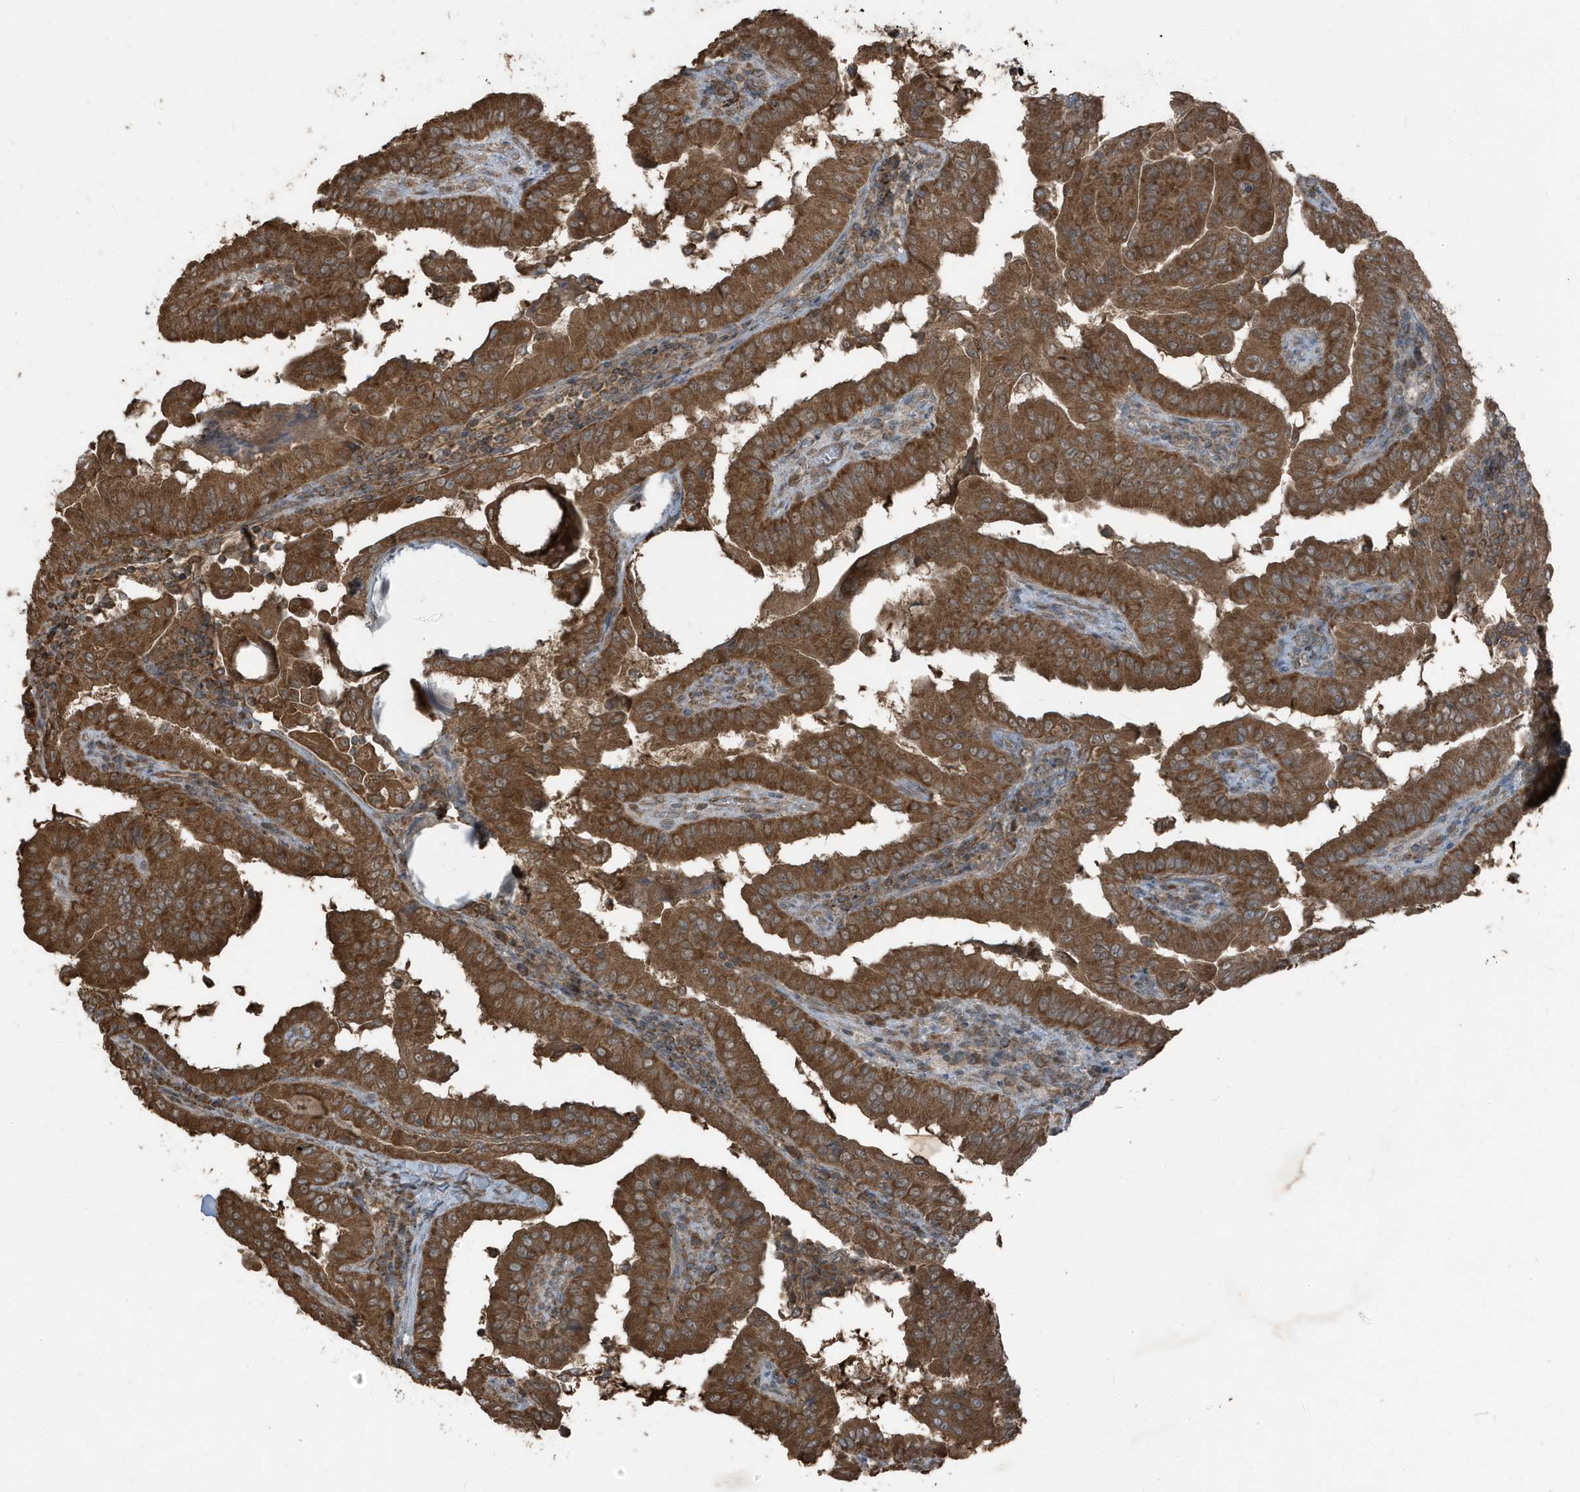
{"staining": {"intensity": "strong", "quantity": ">75%", "location": "cytoplasmic/membranous"}, "tissue": "thyroid cancer", "cell_type": "Tumor cells", "image_type": "cancer", "snomed": [{"axis": "morphology", "description": "Papillary adenocarcinoma, NOS"}, {"axis": "topography", "description": "Thyroid gland"}], "caption": "IHC photomicrograph of neoplastic tissue: papillary adenocarcinoma (thyroid) stained using IHC exhibits high levels of strong protein expression localized specifically in the cytoplasmic/membranous of tumor cells, appearing as a cytoplasmic/membranous brown color.", "gene": "AZI2", "patient": {"sex": "male", "age": 33}}